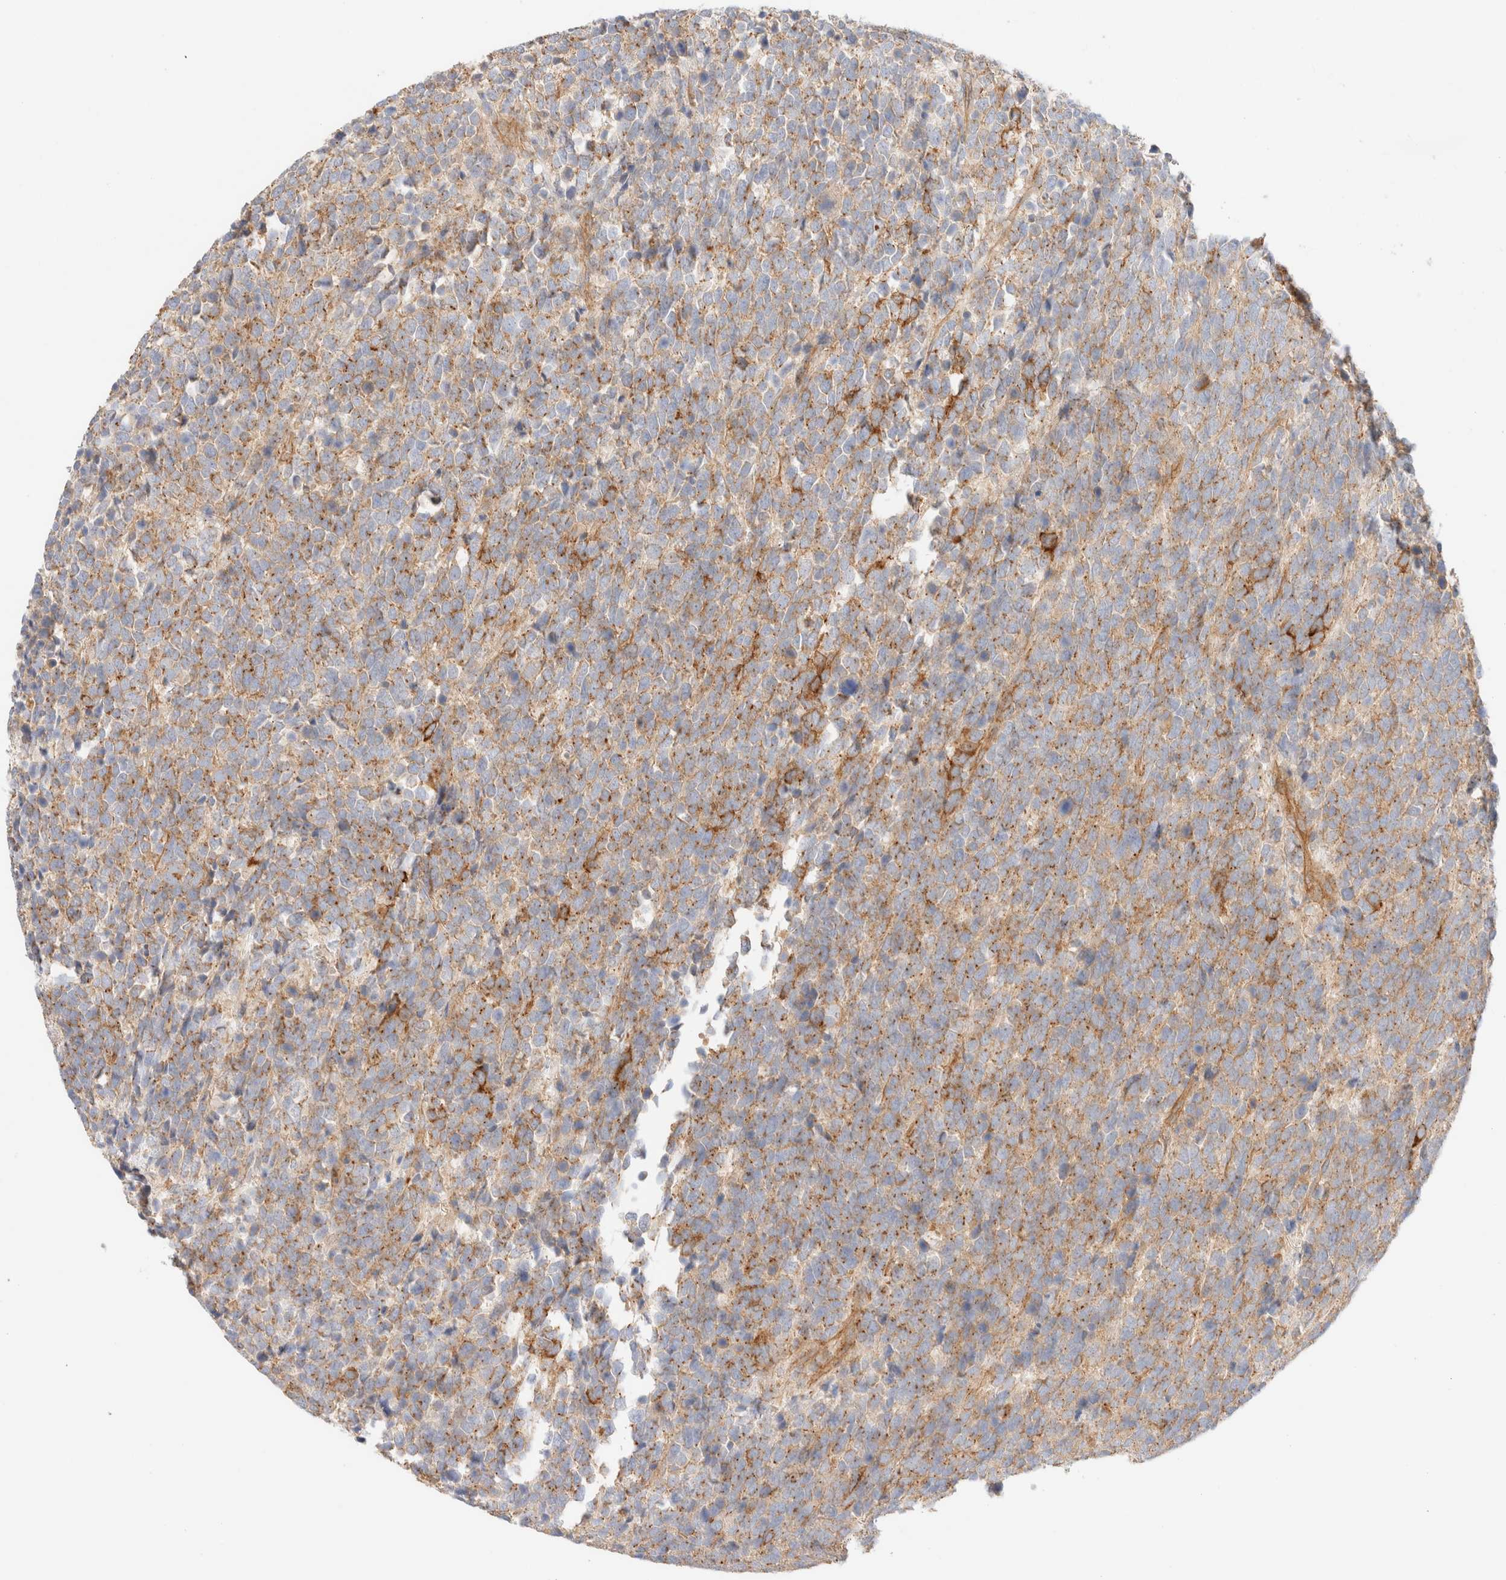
{"staining": {"intensity": "weak", "quantity": "25%-75%", "location": "cytoplasmic/membranous"}, "tissue": "urothelial cancer", "cell_type": "Tumor cells", "image_type": "cancer", "snomed": [{"axis": "morphology", "description": "Urothelial carcinoma, High grade"}, {"axis": "topography", "description": "Urinary bladder"}], "caption": "High-magnification brightfield microscopy of high-grade urothelial carcinoma stained with DAB (3,3'-diaminobenzidine) (brown) and counterstained with hematoxylin (blue). tumor cells exhibit weak cytoplasmic/membranous expression is present in approximately25%-75% of cells.", "gene": "MYO10", "patient": {"sex": "female", "age": 82}}